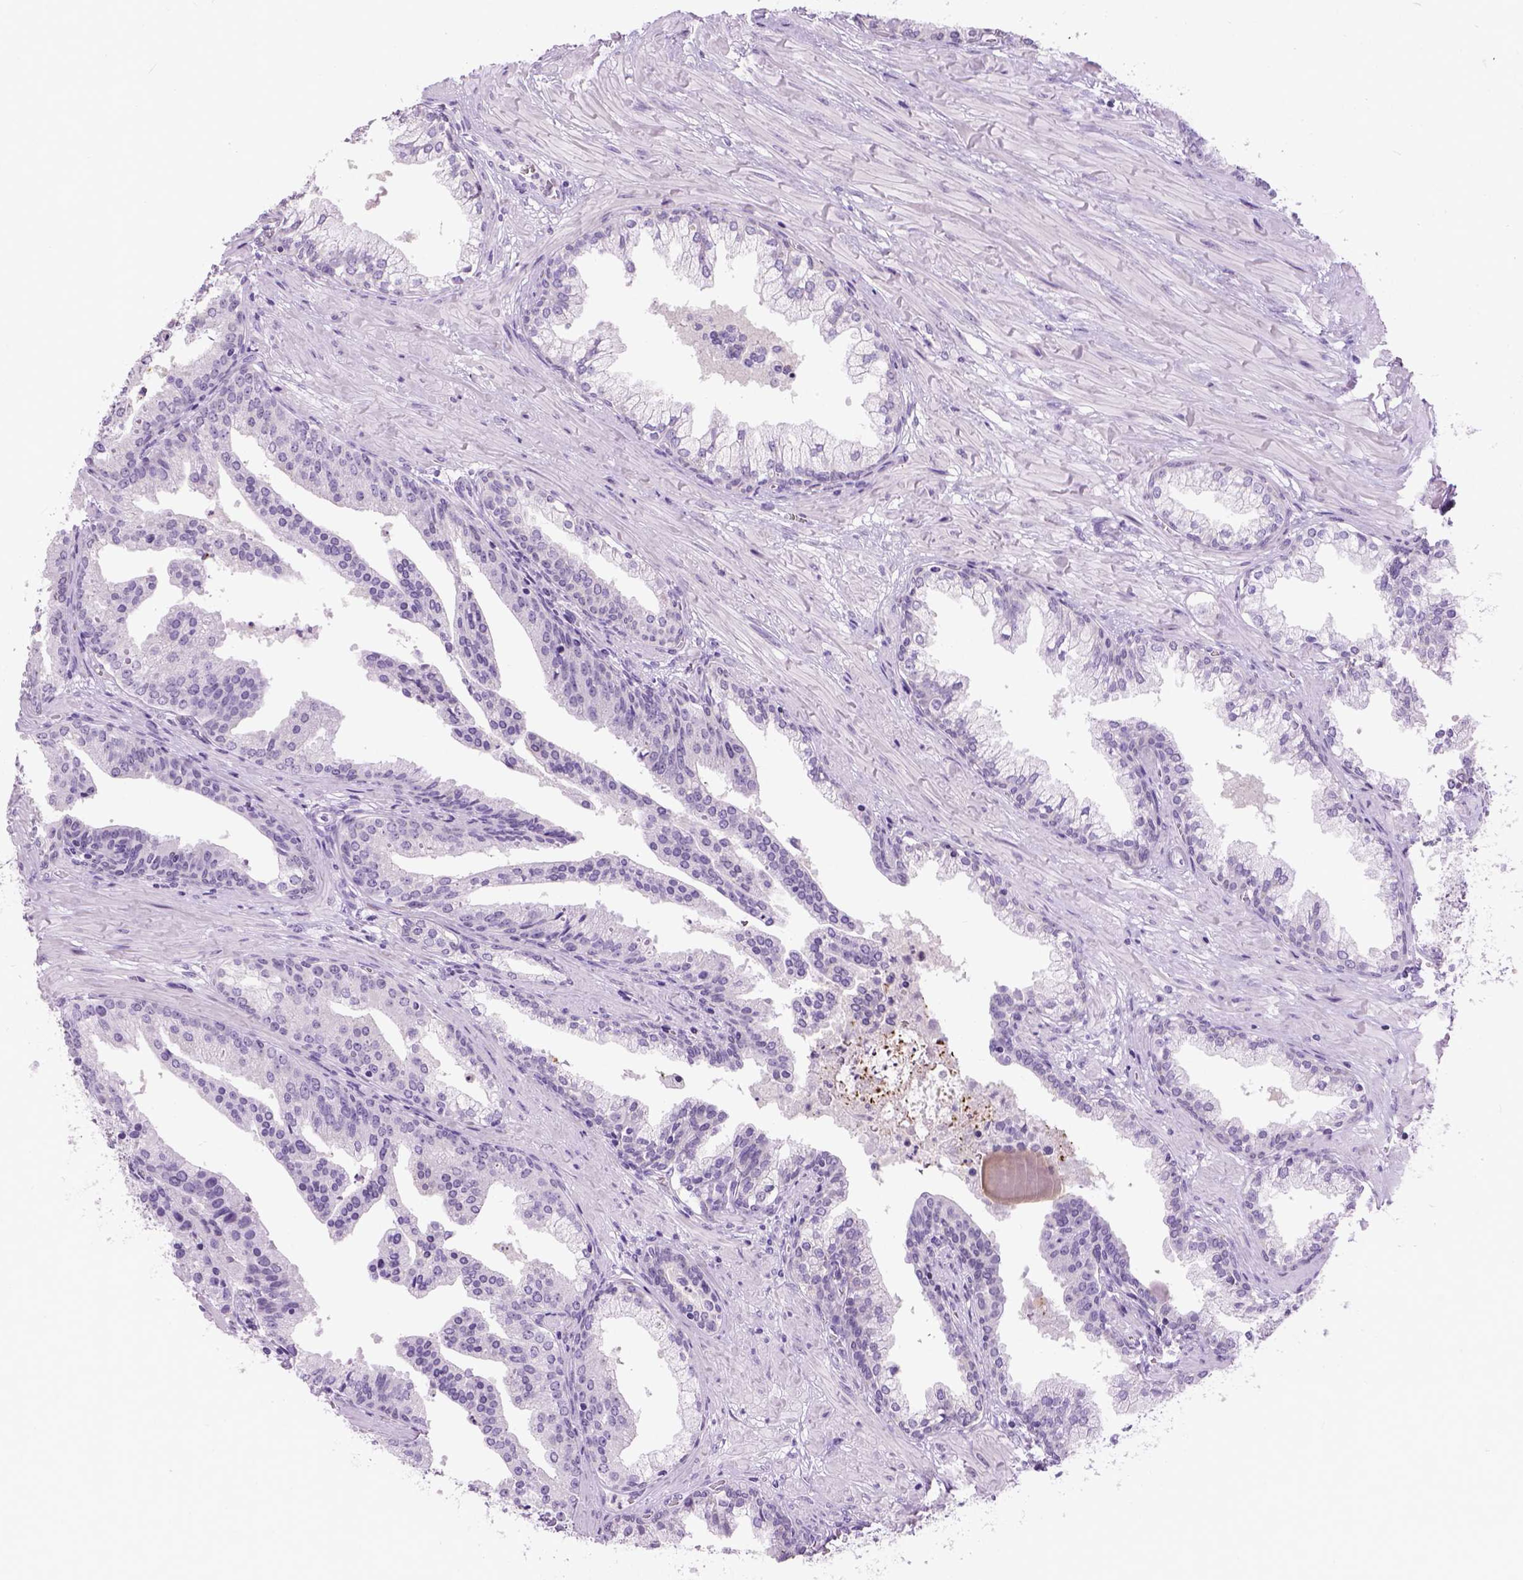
{"staining": {"intensity": "negative", "quantity": "none", "location": "none"}, "tissue": "prostate cancer", "cell_type": "Tumor cells", "image_type": "cancer", "snomed": [{"axis": "morphology", "description": "Adenocarcinoma, NOS"}, {"axis": "topography", "description": "Prostate and seminal vesicle, NOS"}, {"axis": "topography", "description": "Prostate"}], "caption": "This is a micrograph of immunohistochemistry (IHC) staining of adenocarcinoma (prostate), which shows no staining in tumor cells.", "gene": "TMEM38A", "patient": {"sex": "male", "age": 44}}